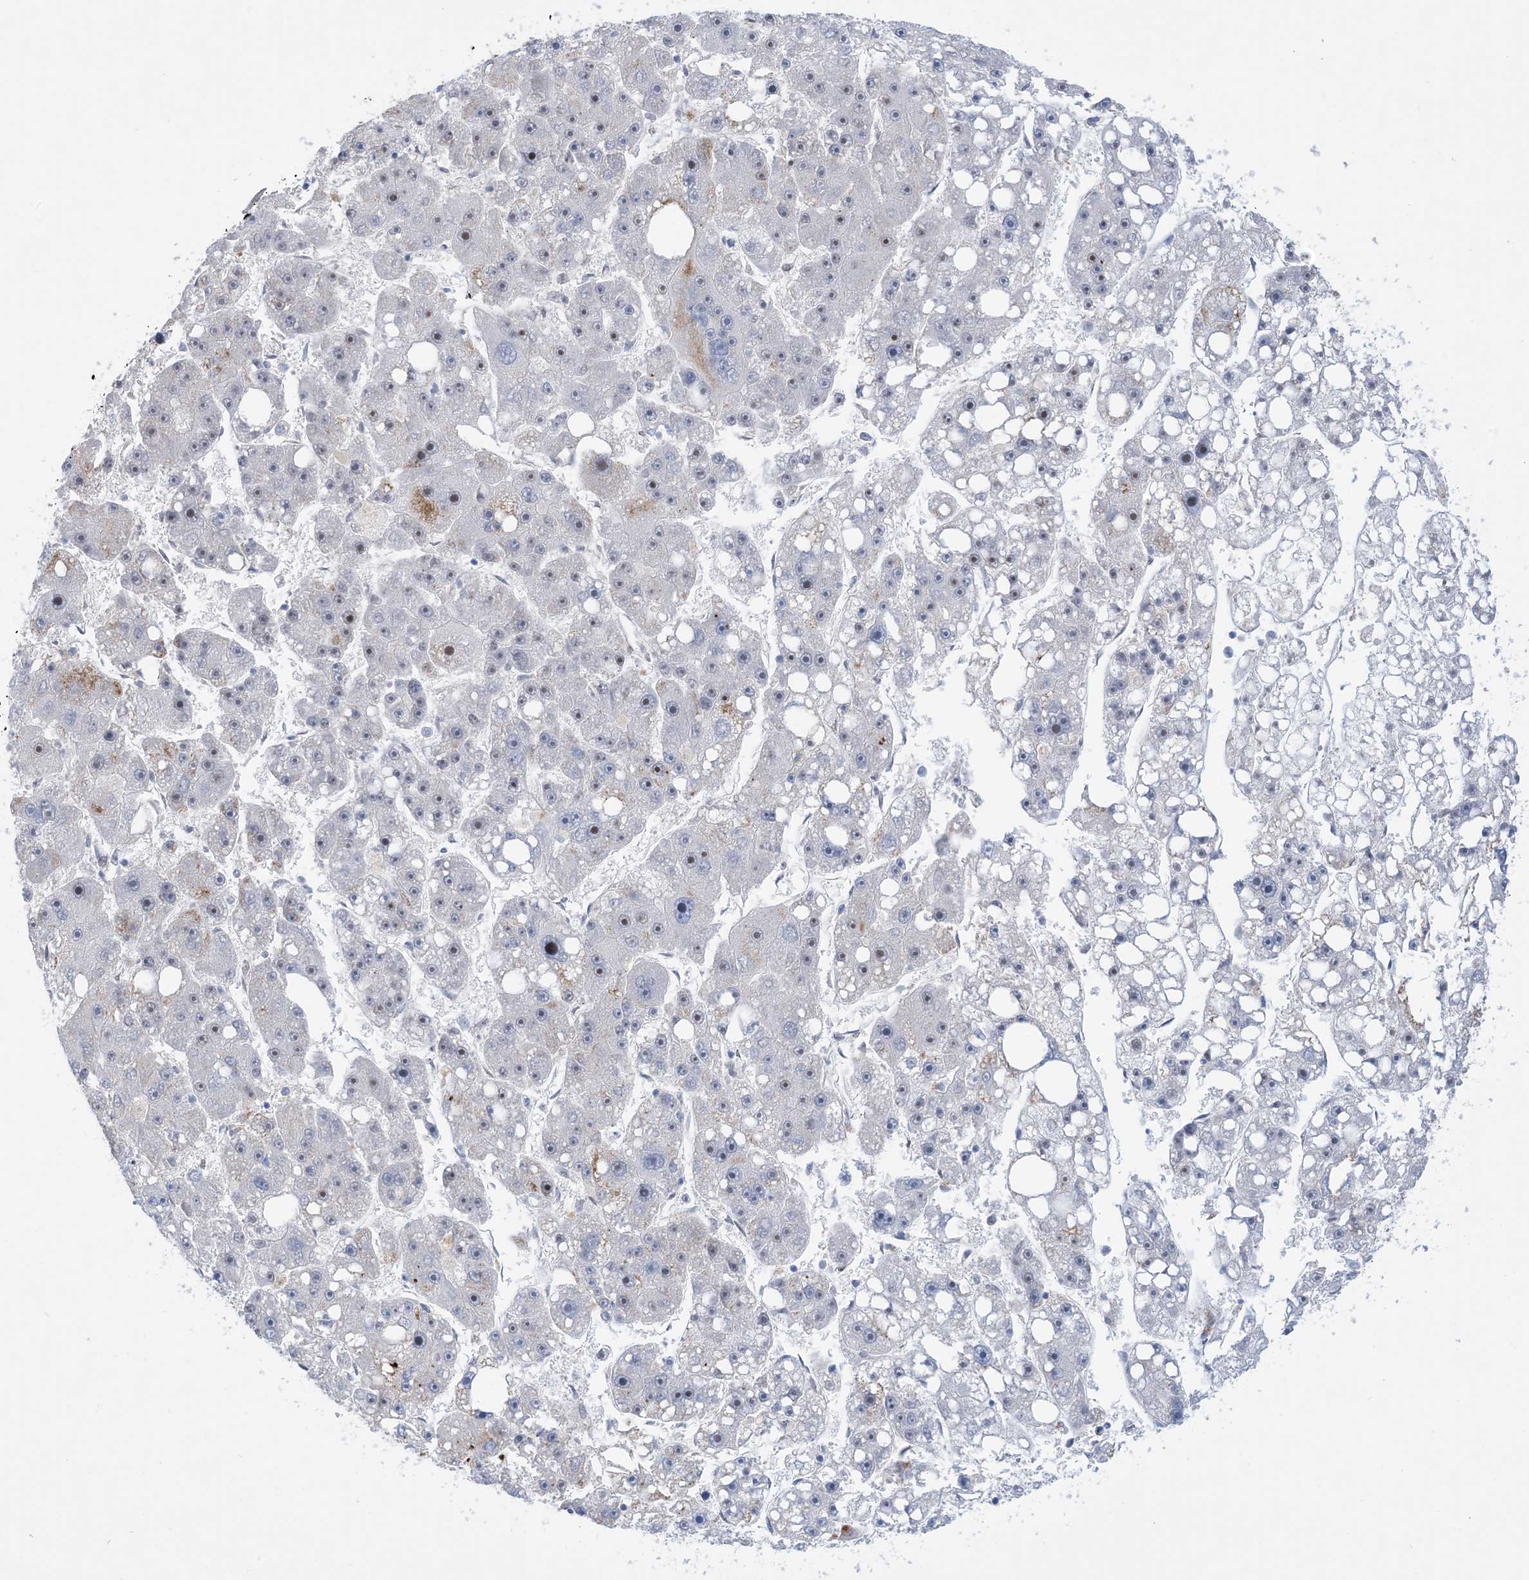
{"staining": {"intensity": "moderate", "quantity": "<25%", "location": "nuclear"}, "tissue": "liver cancer", "cell_type": "Tumor cells", "image_type": "cancer", "snomed": [{"axis": "morphology", "description": "Carcinoma, Hepatocellular, NOS"}, {"axis": "topography", "description": "Liver"}], "caption": "The immunohistochemical stain labels moderate nuclear positivity in tumor cells of liver cancer (hepatocellular carcinoma) tissue.", "gene": "TSPYL1", "patient": {"sex": "female", "age": 61}}